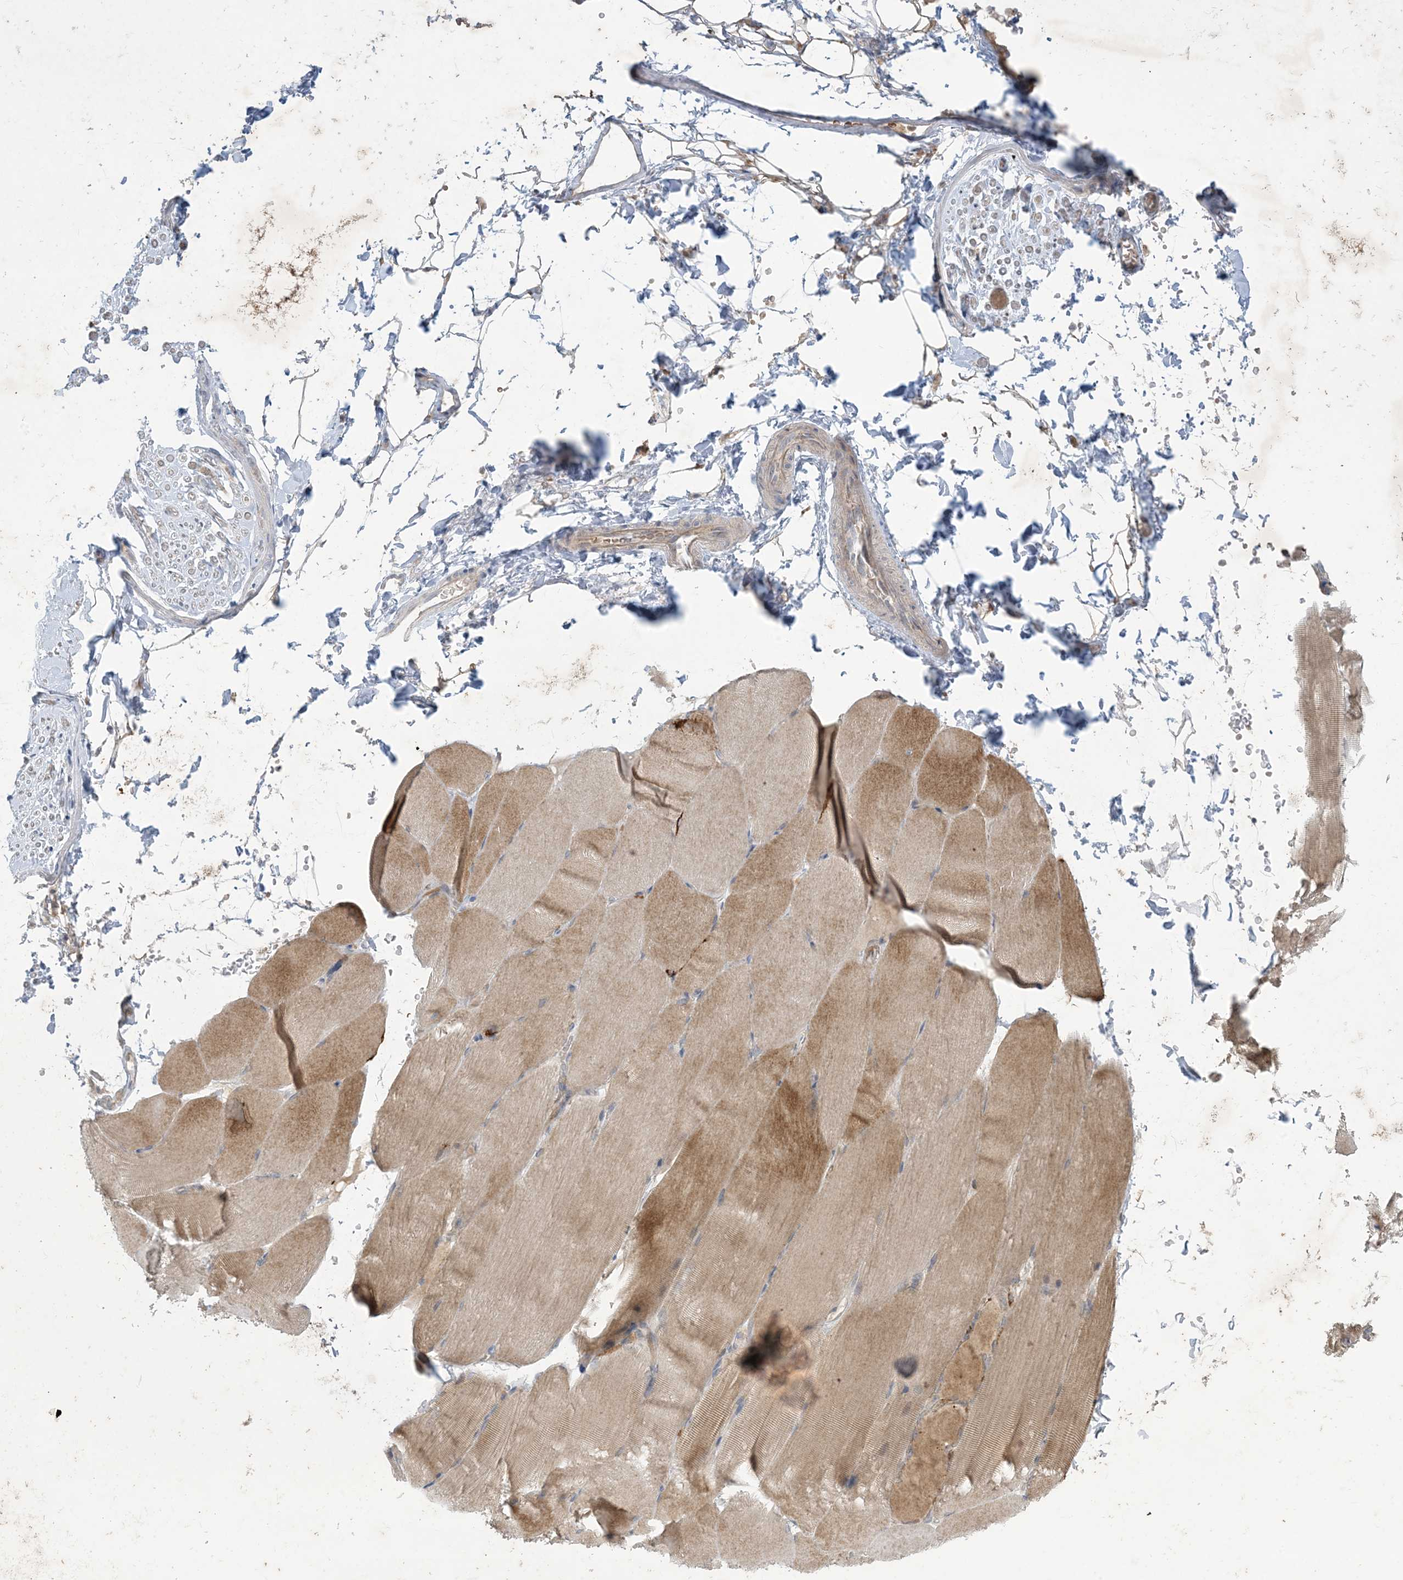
{"staining": {"intensity": "moderate", "quantity": ">75%", "location": "cytoplasmic/membranous"}, "tissue": "skeletal muscle", "cell_type": "Myocytes", "image_type": "normal", "snomed": [{"axis": "morphology", "description": "Normal tissue, NOS"}, {"axis": "topography", "description": "Skeletal muscle"}, {"axis": "topography", "description": "Parathyroid gland"}], "caption": "An immunohistochemistry (IHC) photomicrograph of benign tissue is shown. Protein staining in brown labels moderate cytoplasmic/membranous positivity in skeletal muscle within myocytes. Immunohistochemistry stains the protein in brown and the nuclei are stained blue.", "gene": "MRPS18A", "patient": {"sex": "female", "age": 37}}